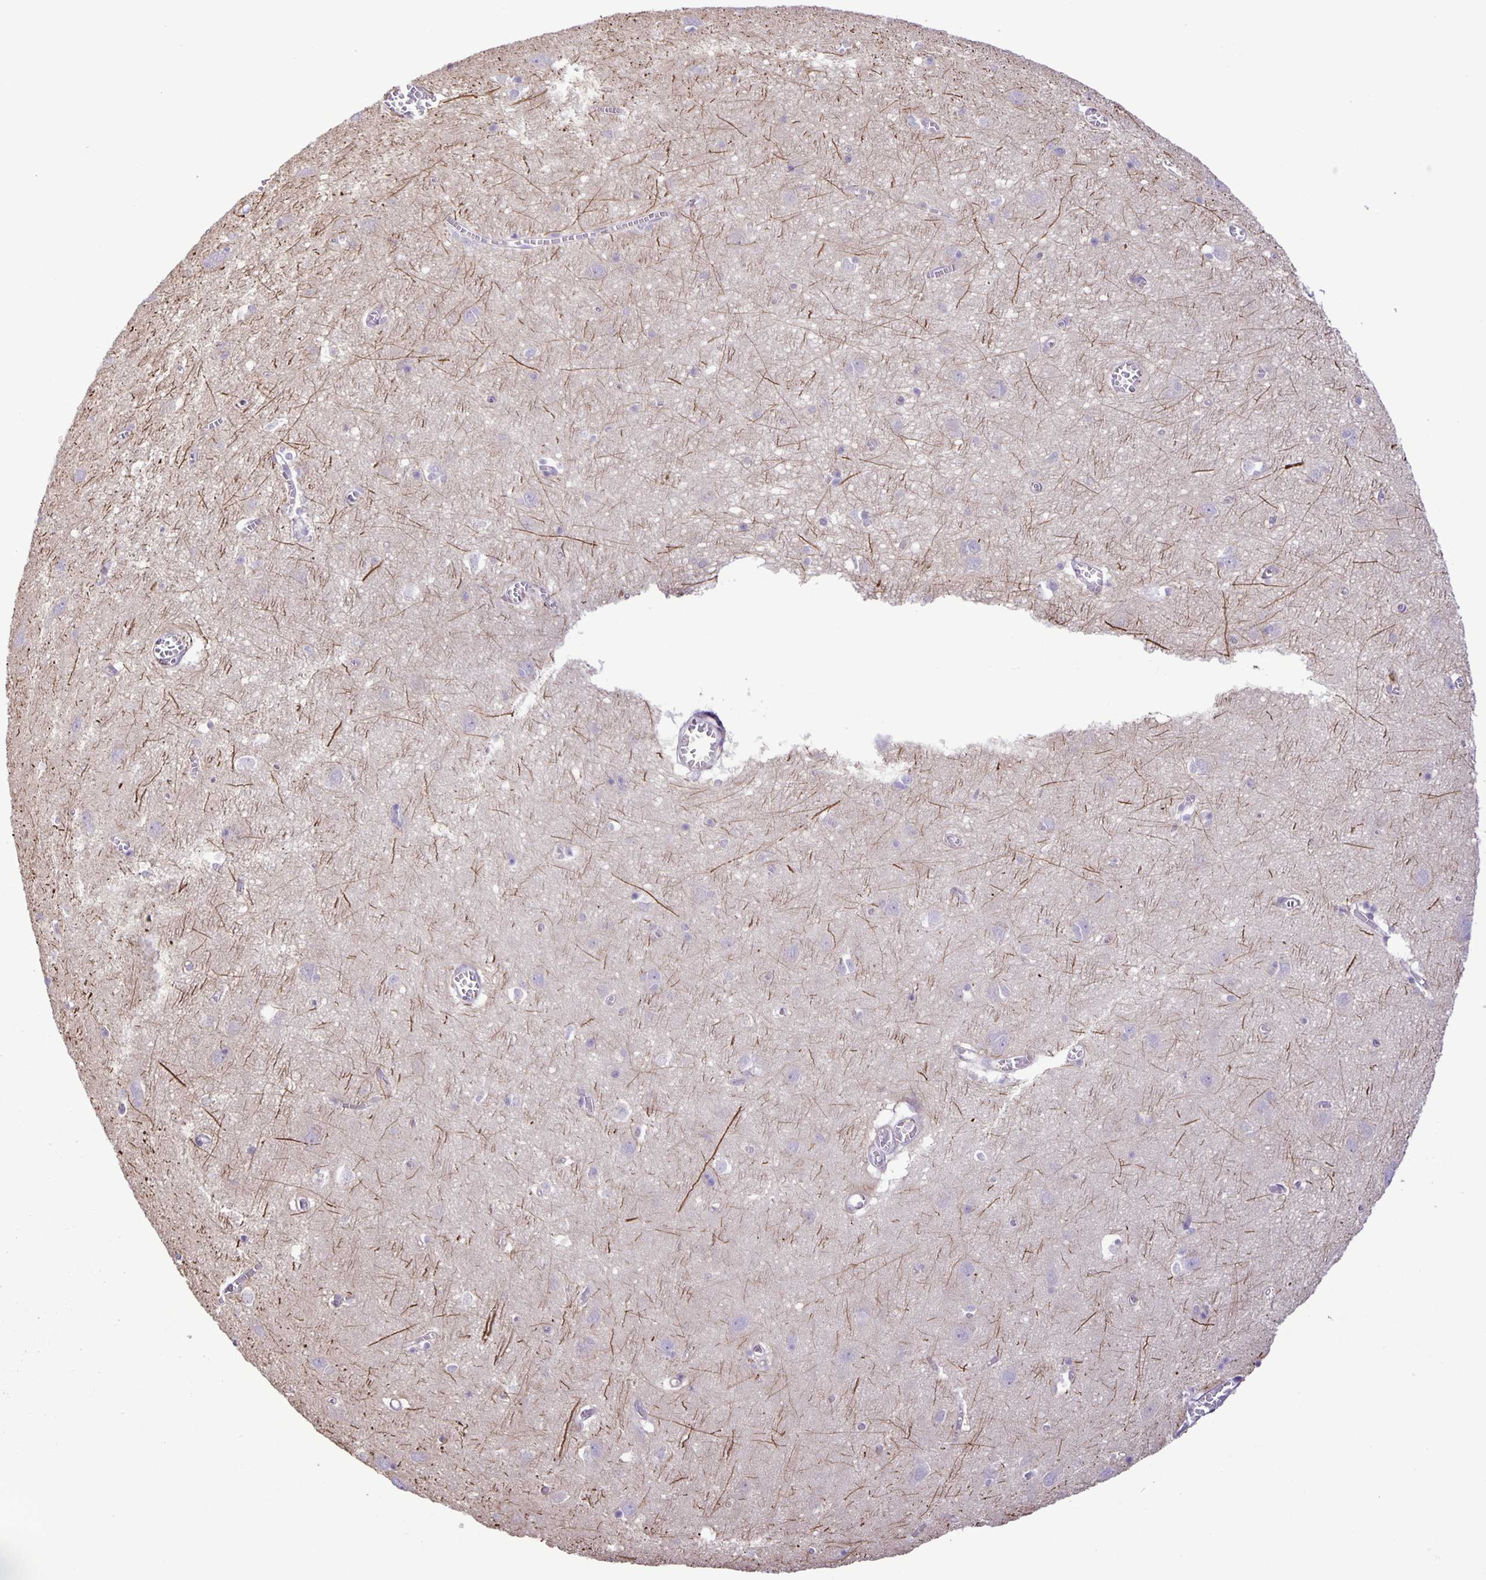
{"staining": {"intensity": "negative", "quantity": "none", "location": "none"}, "tissue": "cerebral cortex", "cell_type": "Endothelial cells", "image_type": "normal", "snomed": [{"axis": "morphology", "description": "Normal tissue, NOS"}, {"axis": "topography", "description": "Cerebral cortex"}], "caption": "Endothelial cells show no significant protein staining in normal cerebral cortex. (DAB IHC, high magnification).", "gene": "ADCK1", "patient": {"sex": "male", "age": 70}}